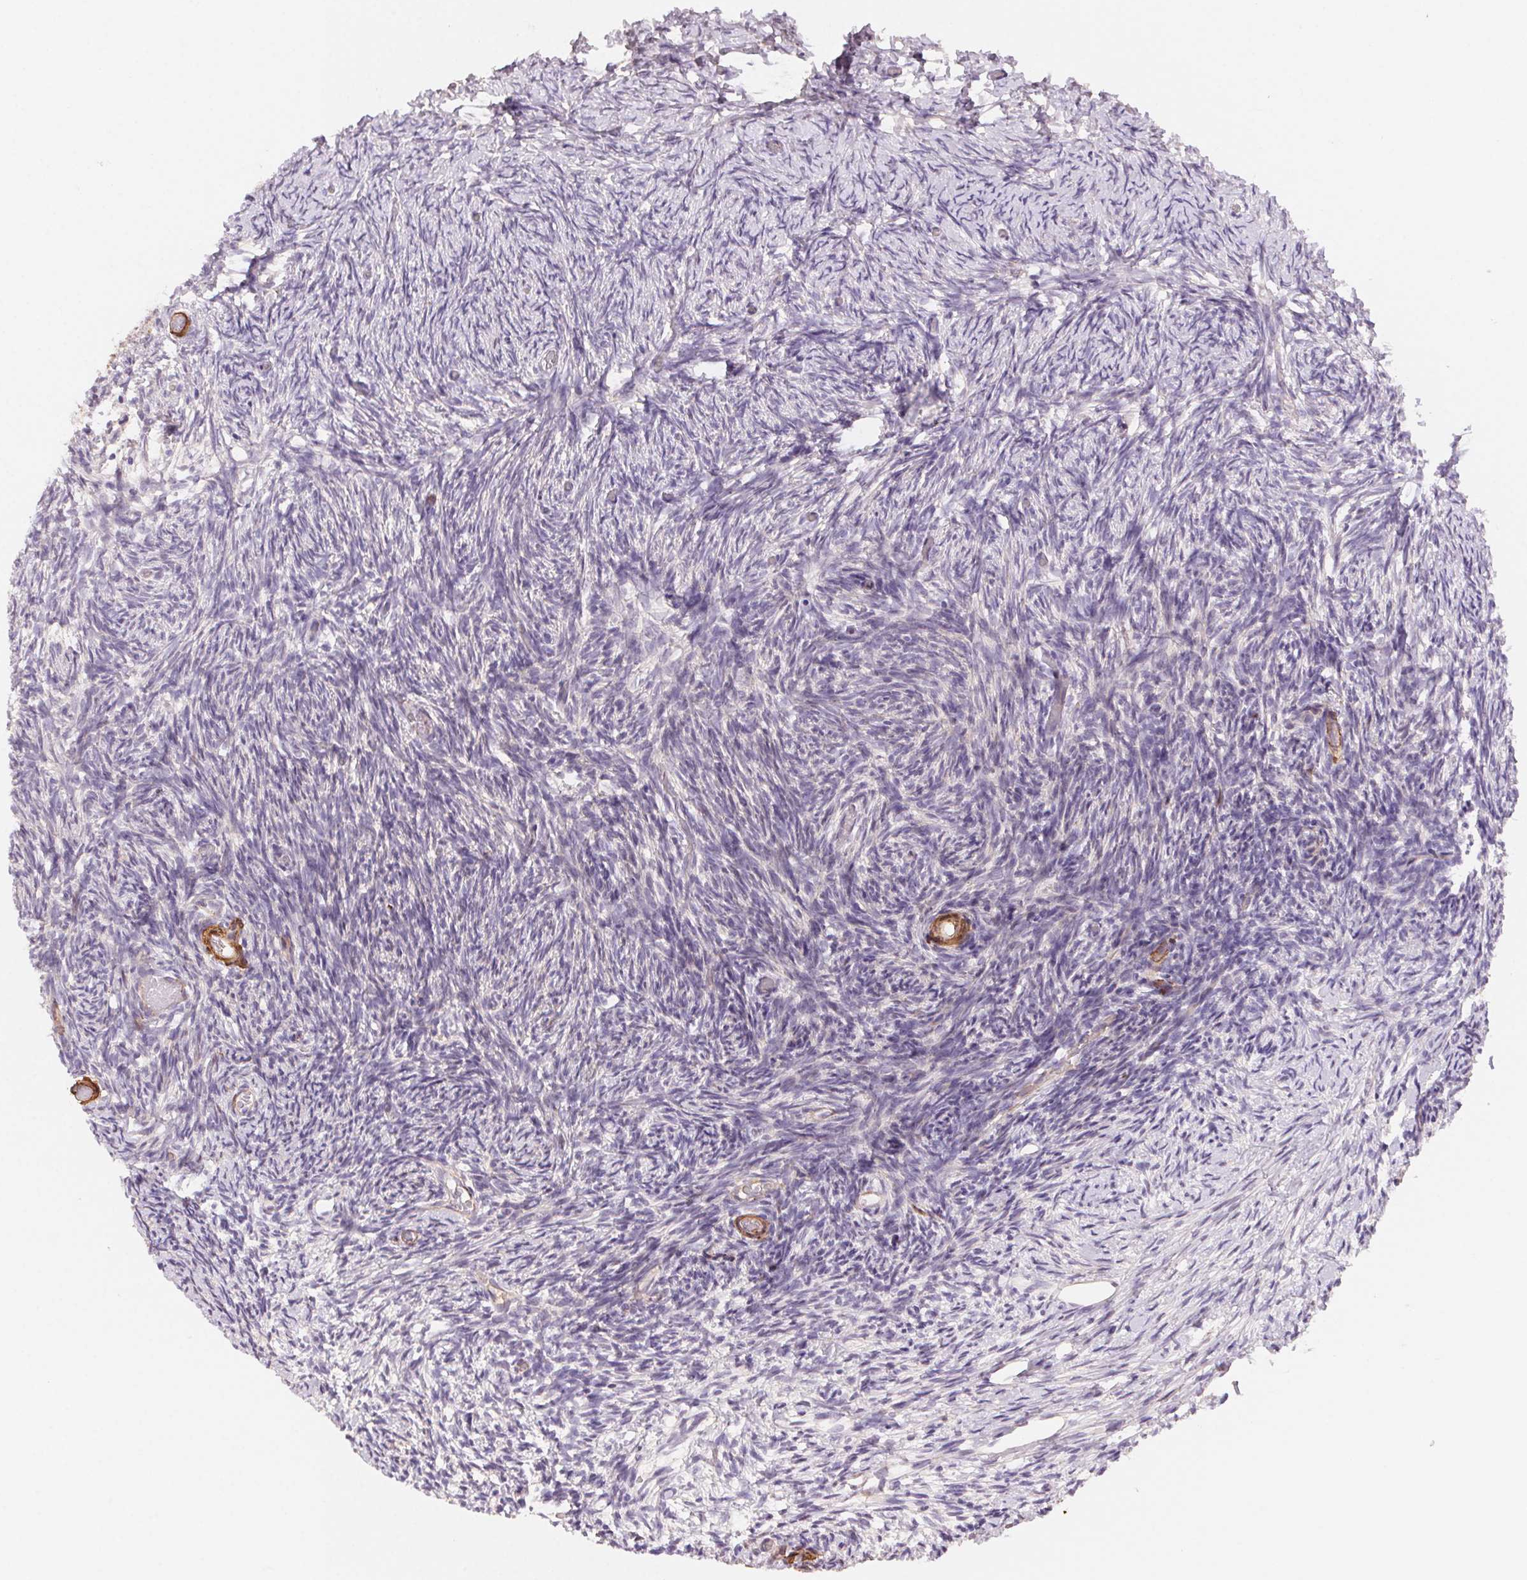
{"staining": {"intensity": "negative", "quantity": "none", "location": "none"}, "tissue": "ovary", "cell_type": "Follicle cells", "image_type": "normal", "snomed": [{"axis": "morphology", "description": "Normal tissue, NOS"}, {"axis": "topography", "description": "Ovary"}], "caption": "This photomicrograph is of unremarkable ovary stained with immunohistochemistry to label a protein in brown with the nuclei are counter-stained blue. There is no staining in follicle cells. The staining was performed using DAB (3,3'-diaminobenzidine) to visualize the protein expression in brown, while the nuclei were stained in blue with hematoxylin (Magnification: 20x).", "gene": "GPX8", "patient": {"sex": "female", "age": 39}}